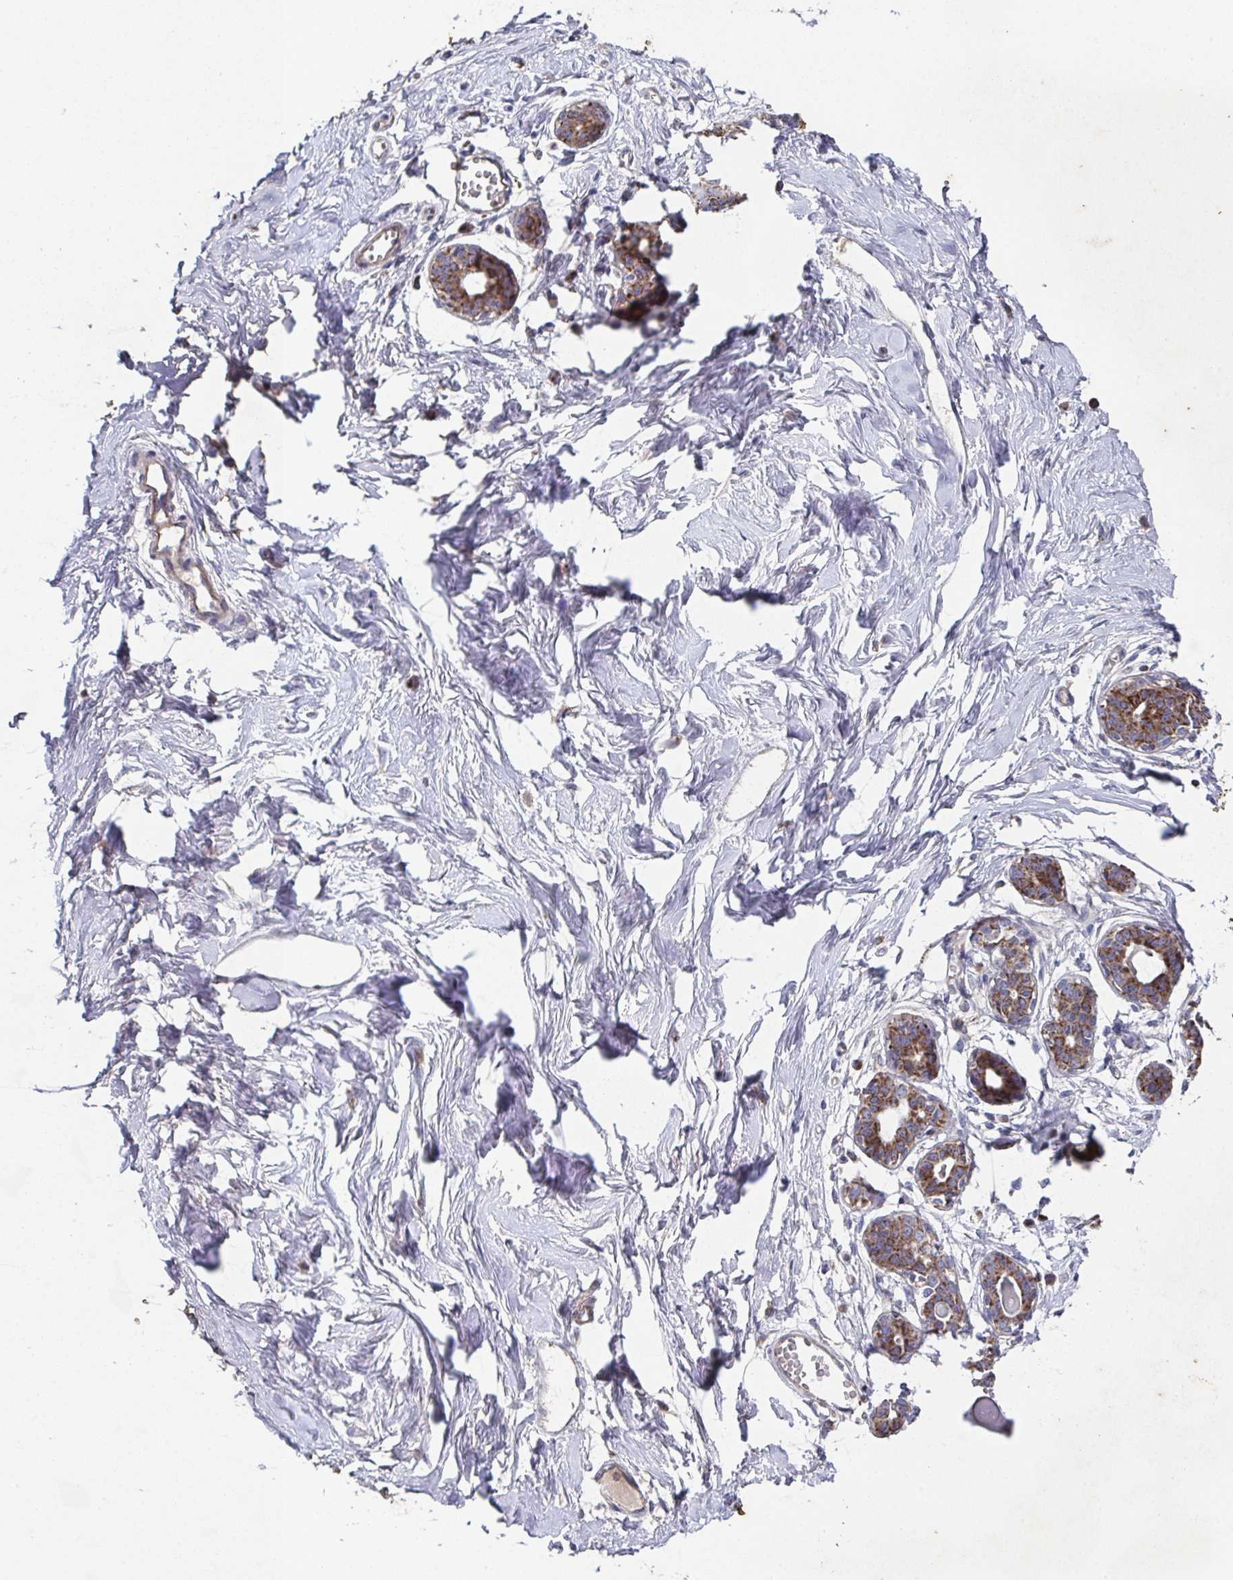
{"staining": {"intensity": "negative", "quantity": "none", "location": "none"}, "tissue": "breast", "cell_type": "Adipocytes", "image_type": "normal", "snomed": [{"axis": "morphology", "description": "Normal tissue, NOS"}, {"axis": "topography", "description": "Breast"}], "caption": "The immunohistochemistry (IHC) histopathology image has no significant staining in adipocytes of breast. (DAB IHC, high magnification).", "gene": "MT", "patient": {"sex": "female", "age": 45}}